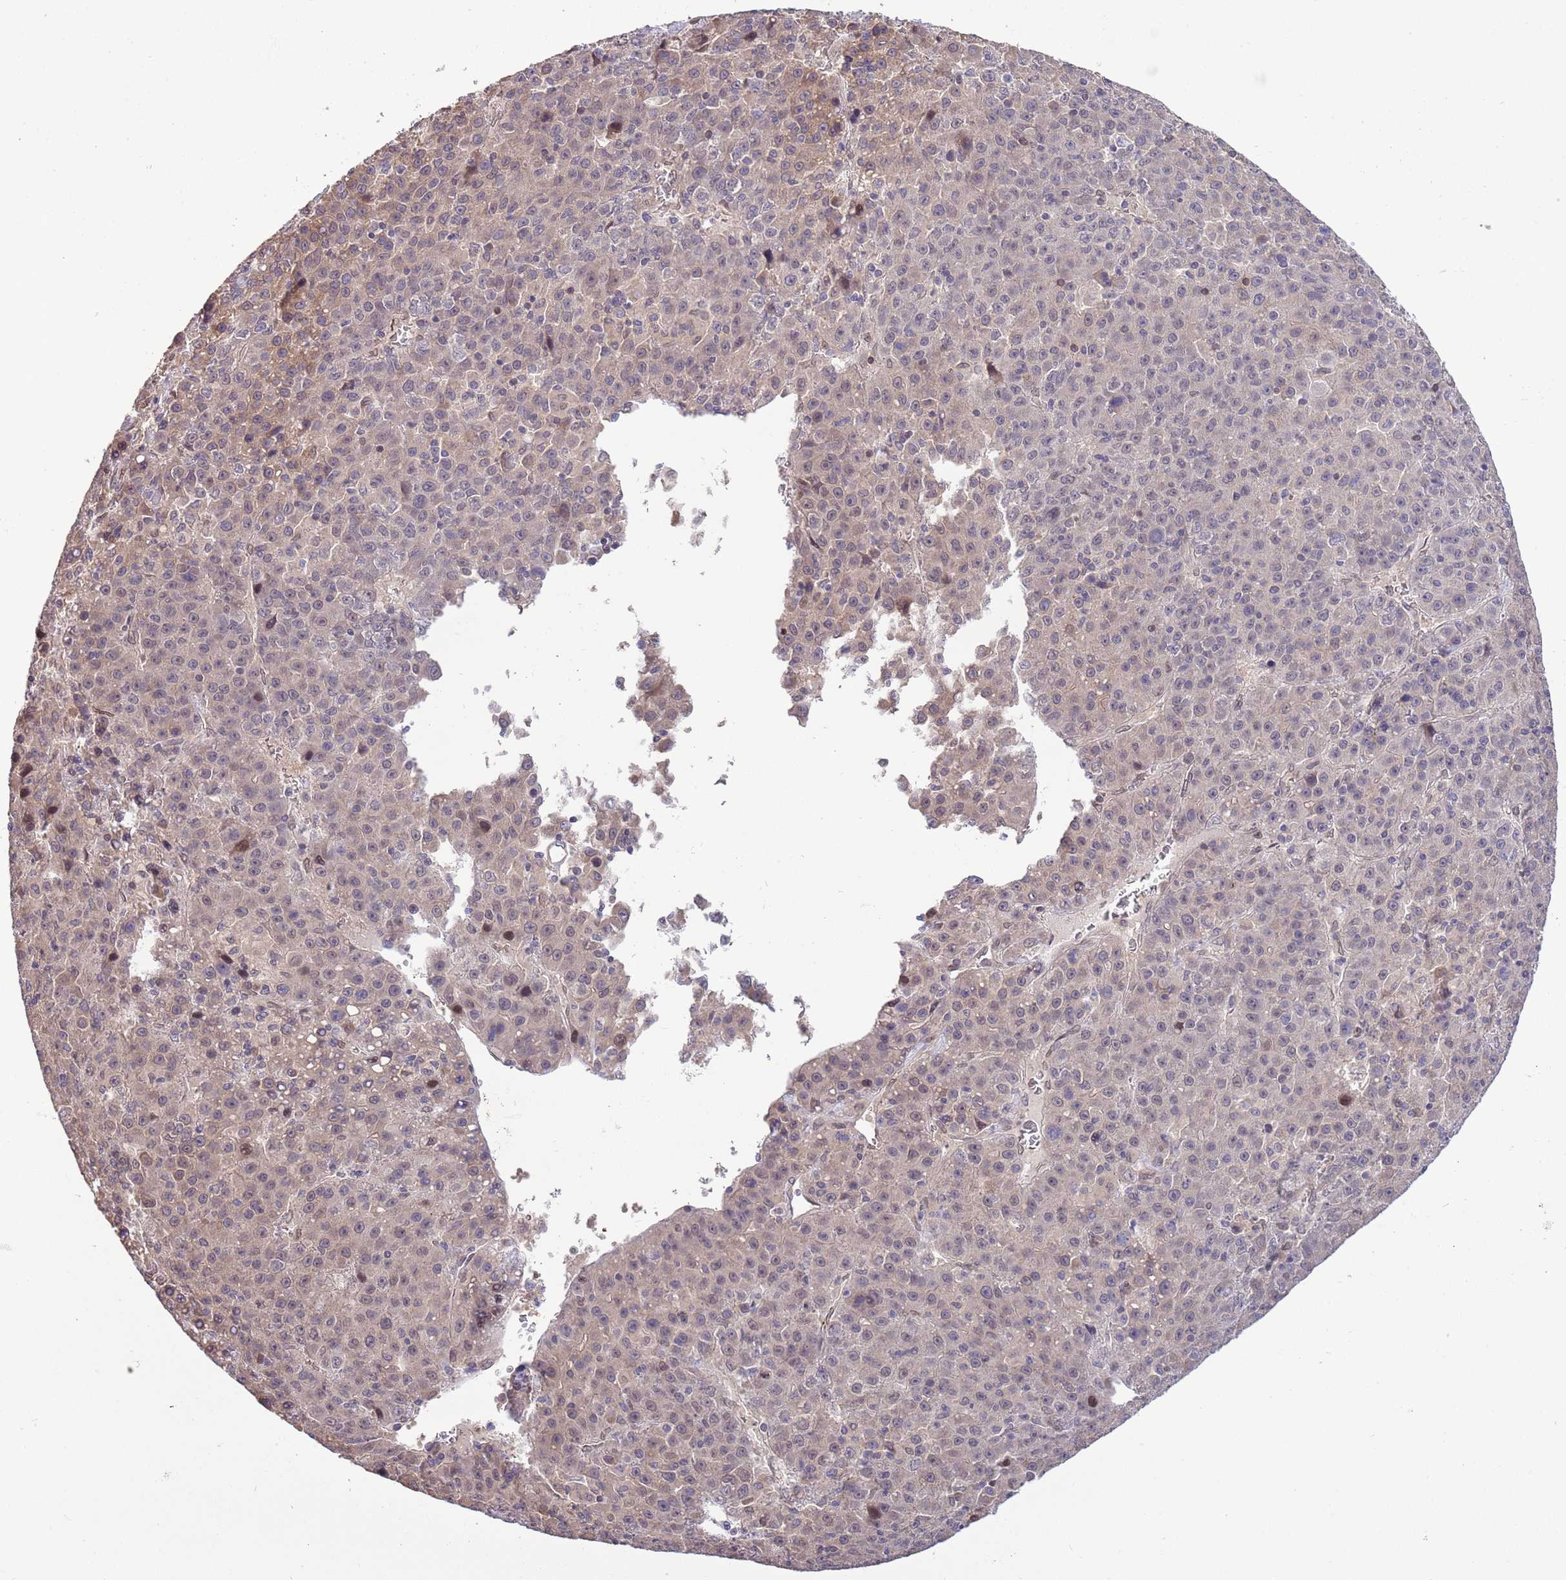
{"staining": {"intensity": "weak", "quantity": "<25%", "location": "nuclear"}, "tissue": "liver cancer", "cell_type": "Tumor cells", "image_type": "cancer", "snomed": [{"axis": "morphology", "description": "Carcinoma, Hepatocellular, NOS"}, {"axis": "topography", "description": "Liver"}], "caption": "IHC of liver cancer (hepatocellular carcinoma) reveals no staining in tumor cells. (IHC, brightfield microscopy, high magnification).", "gene": "ZNF665", "patient": {"sex": "female", "age": 53}}